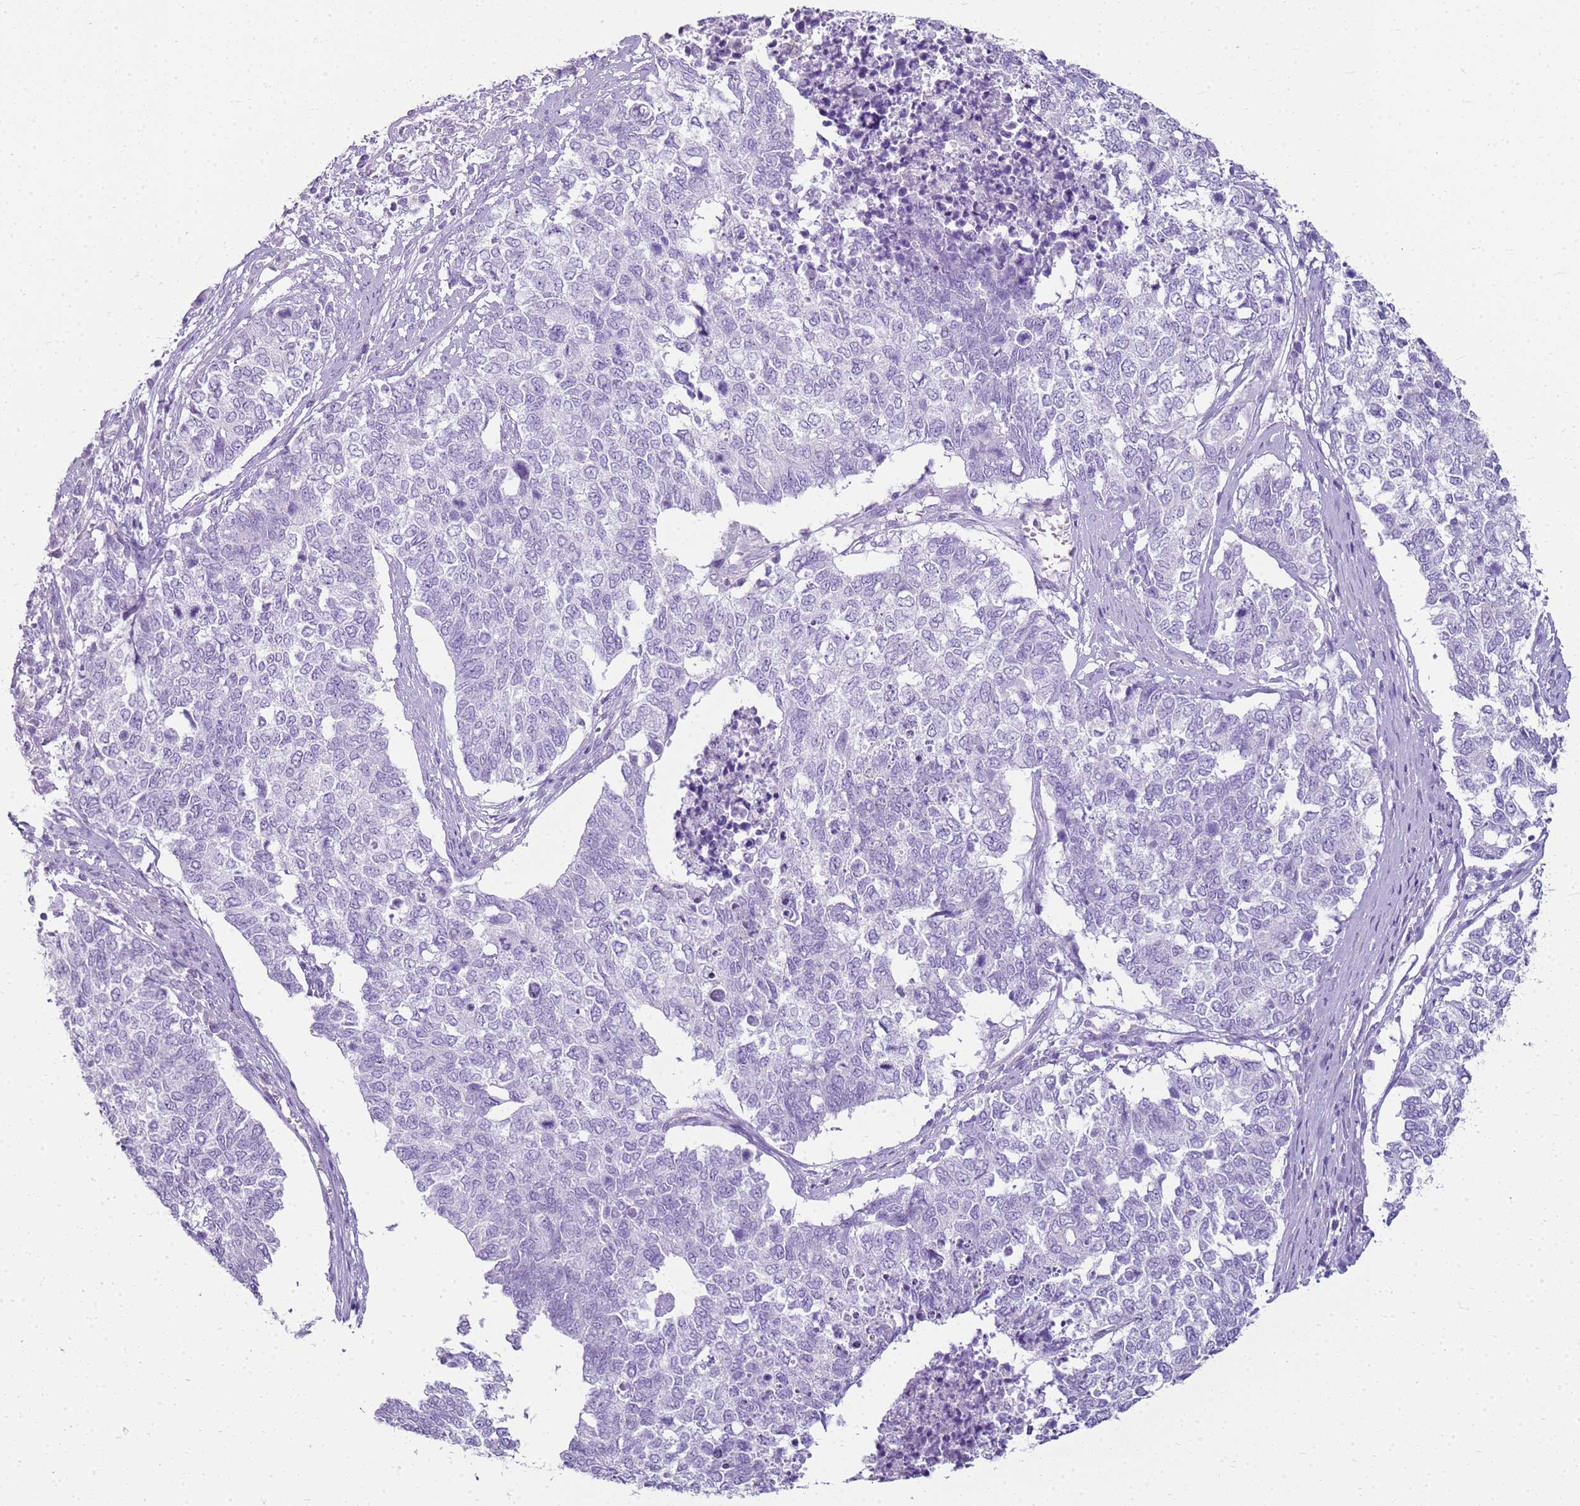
{"staining": {"intensity": "negative", "quantity": "none", "location": "none"}, "tissue": "cervical cancer", "cell_type": "Tumor cells", "image_type": "cancer", "snomed": [{"axis": "morphology", "description": "Squamous cell carcinoma, NOS"}, {"axis": "topography", "description": "Cervix"}], "caption": "A micrograph of human cervical cancer is negative for staining in tumor cells.", "gene": "SULT1E1", "patient": {"sex": "female", "age": 63}}